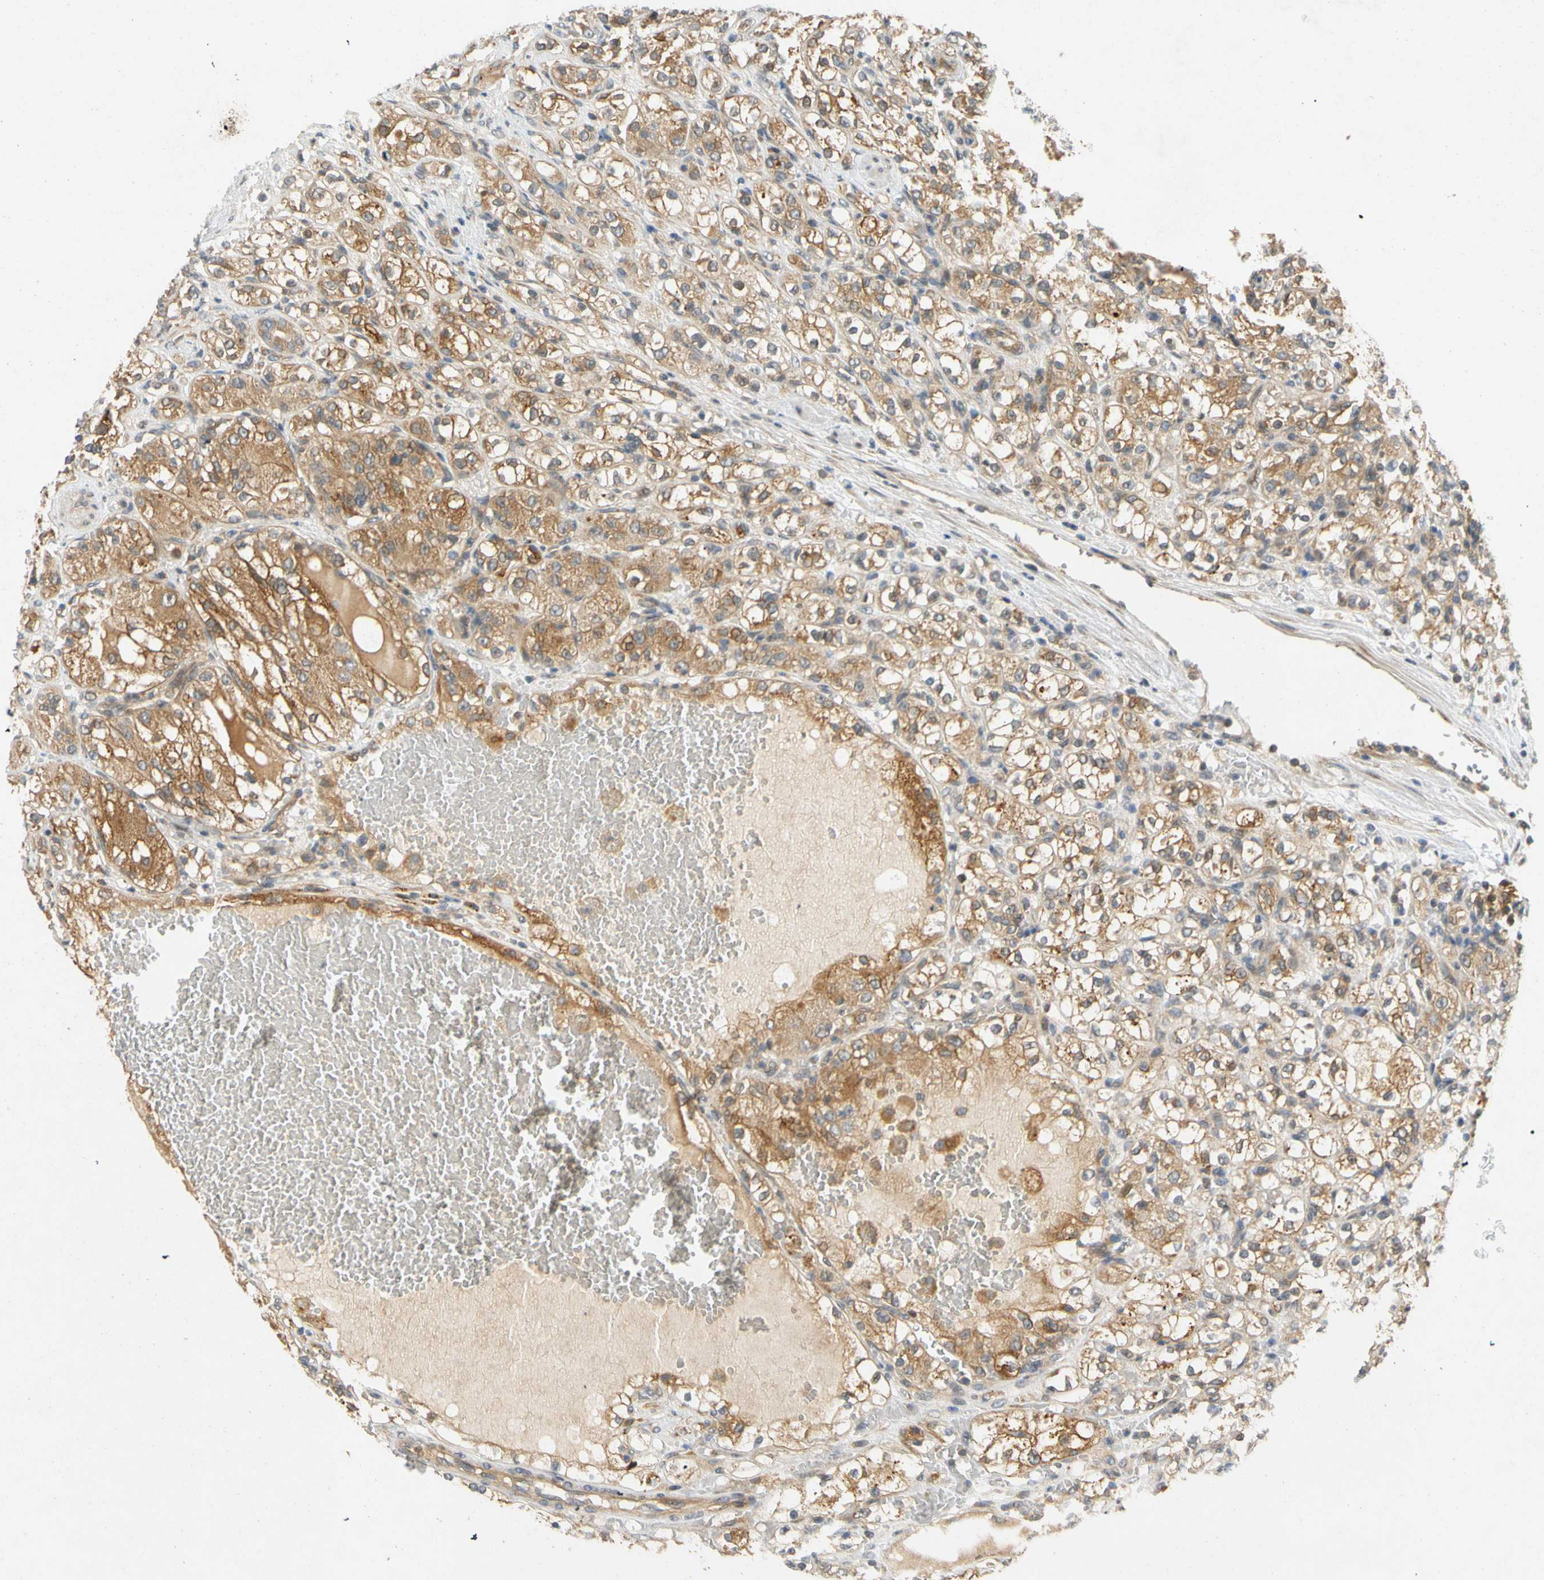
{"staining": {"intensity": "moderate", "quantity": ">75%", "location": "cytoplasmic/membranous"}, "tissue": "renal cancer", "cell_type": "Tumor cells", "image_type": "cancer", "snomed": [{"axis": "morphology", "description": "Normal tissue, NOS"}, {"axis": "morphology", "description": "Adenocarcinoma, NOS"}, {"axis": "topography", "description": "Kidney"}], "caption": "Human renal cancer stained with a brown dye exhibits moderate cytoplasmic/membranous positive expression in about >75% of tumor cells.", "gene": "GATD1", "patient": {"sex": "male", "age": 61}}